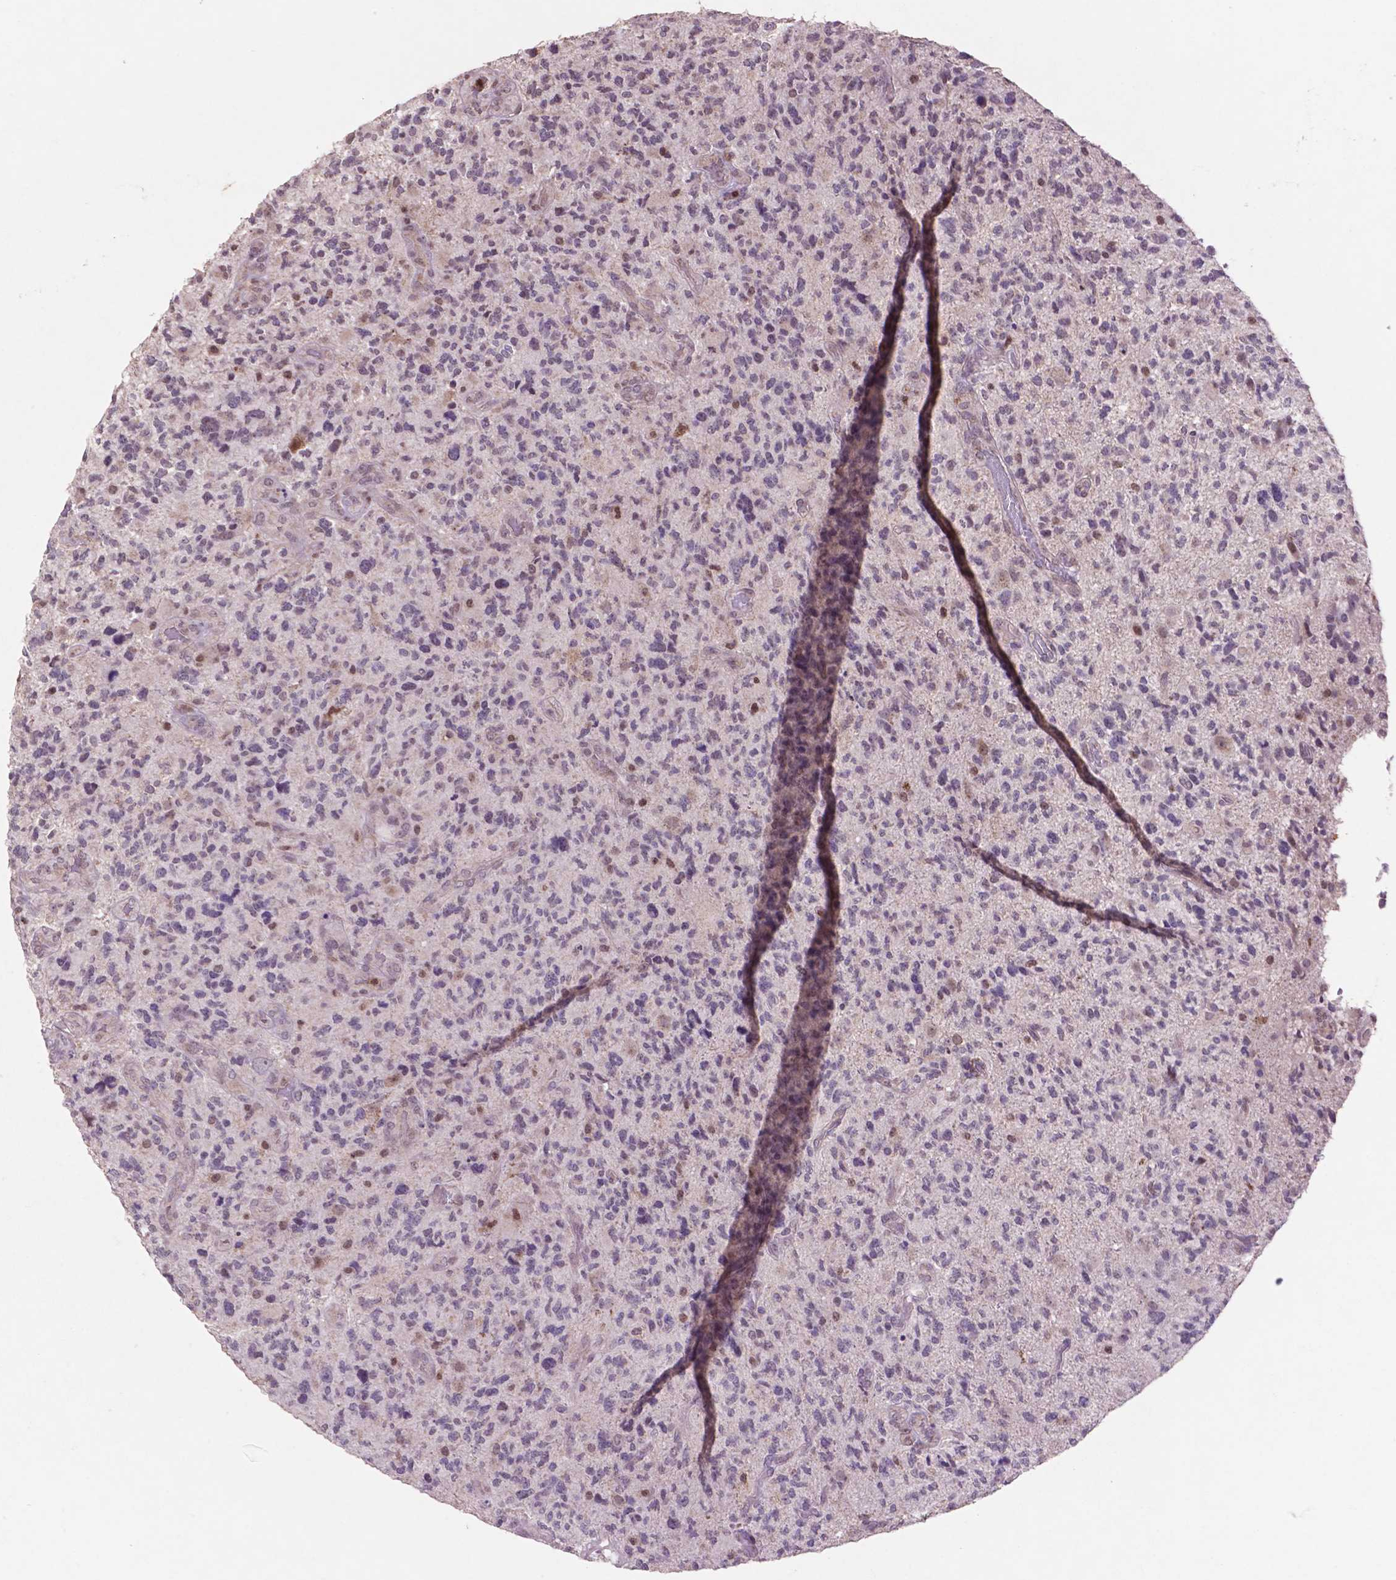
{"staining": {"intensity": "negative", "quantity": "none", "location": "none"}, "tissue": "glioma", "cell_type": "Tumor cells", "image_type": "cancer", "snomed": [{"axis": "morphology", "description": "Glioma, malignant, High grade"}, {"axis": "topography", "description": "Brain"}], "caption": "Tumor cells show no significant protein staining in glioma. (Stains: DAB immunohistochemistry (IHC) with hematoxylin counter stain, Microscopy: brightfield microscopy at high magnification).", "gene": "GLRX", "patient": {"sex": "female", "age": 71}}